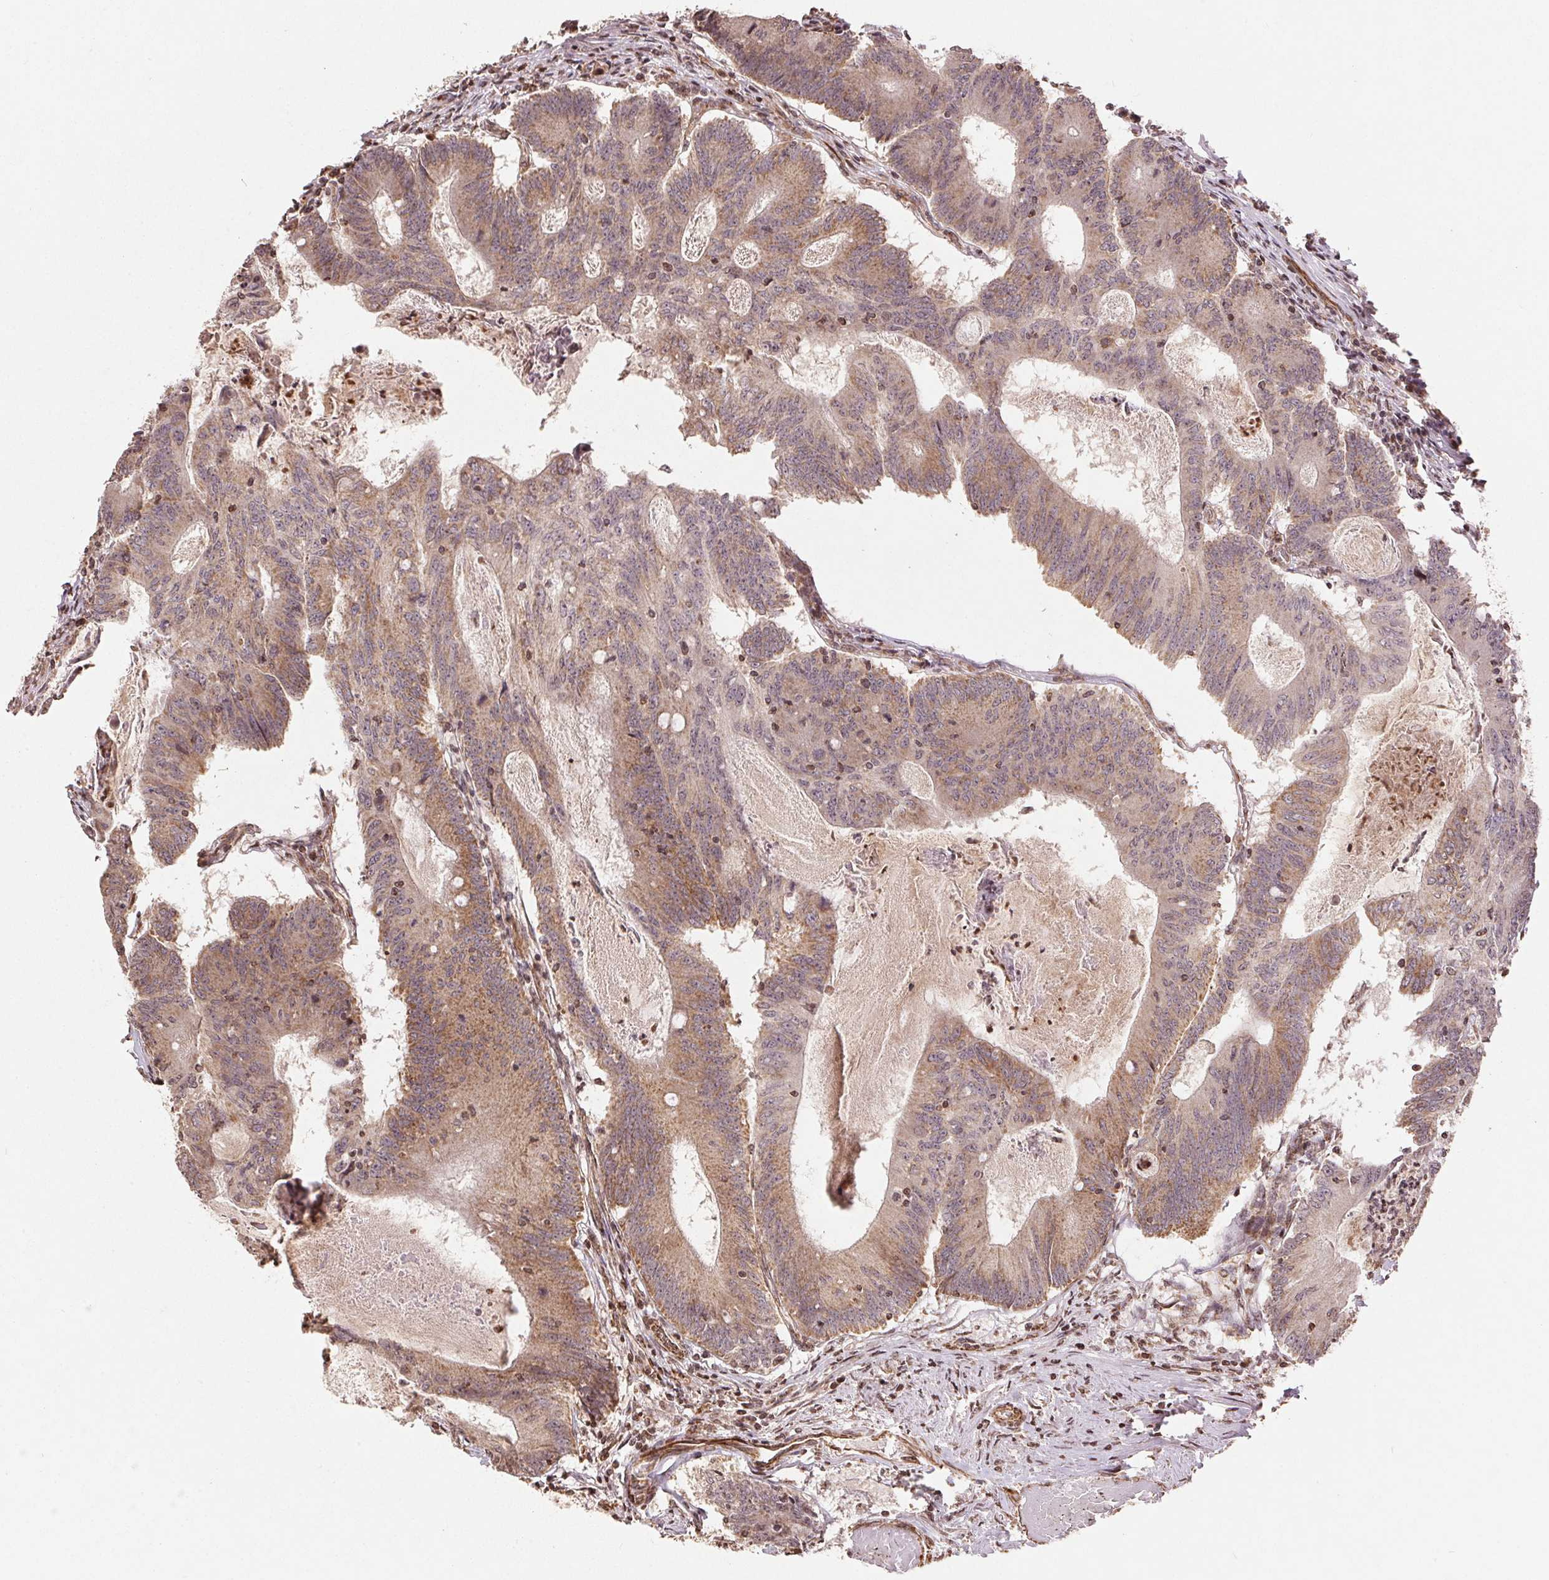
{"staining": {"intensity": "moderate", "quantity": "25%-75%", "location": "cytoplasmic/membranous"}, "tissue": "colorectal cancer", "cell_type": "Tumor cells", "image_type": "cancer", "snomed": [{"axis": "morphology", "description": "Adenocarcinoma, NOS"}, {"axis": "topography", "description": "Colon"}], "caption": "Tumor cells reveal medium levels of moderate cytoplasmic/membranous staining in about 25%-75% of cells in colorectal cancer.", "gene": "SPRED2", "patient": {"sex": "female", "age": 70}}